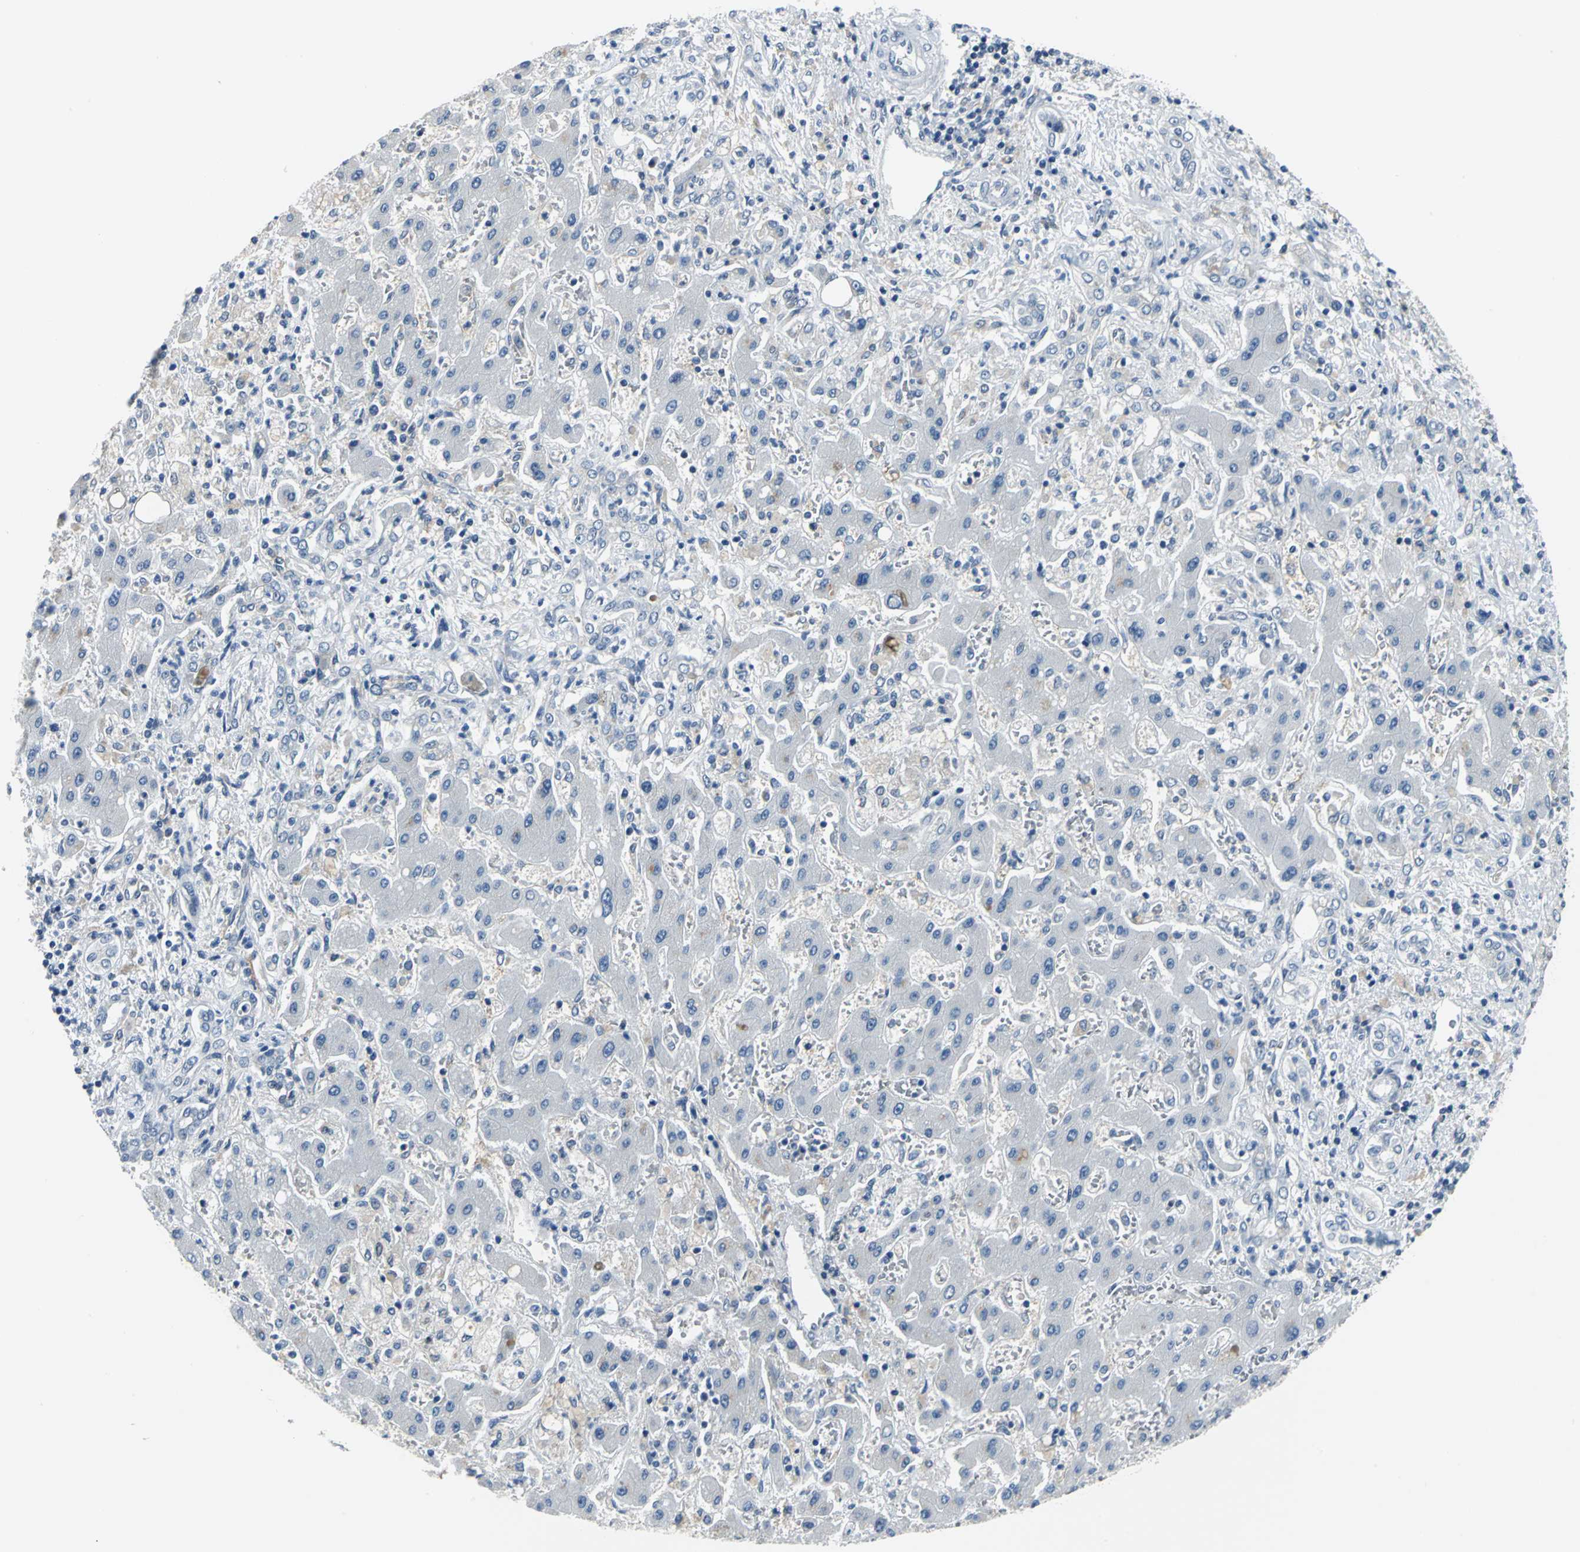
{"staining": {"intensity": "negative", "quantity": "none", "location": "none"}, "tissue": "liver cancer", "cell_type": "Tumor cells", "image_type": "cancer", "snomed": [{"axis": "morphology", "description": "Cholangiocarcinoma"}, {"axis": "topography", "description": "Liver"}], "caption": "DAB (3,3'-diaminobenzidine) immunohistochemical staining of liver cancer (cholangiocarcinoma) displays no significant positivity in tumor cells.", "gene": "ZNF415", "patient": {"sex": "male", "age": 50}}